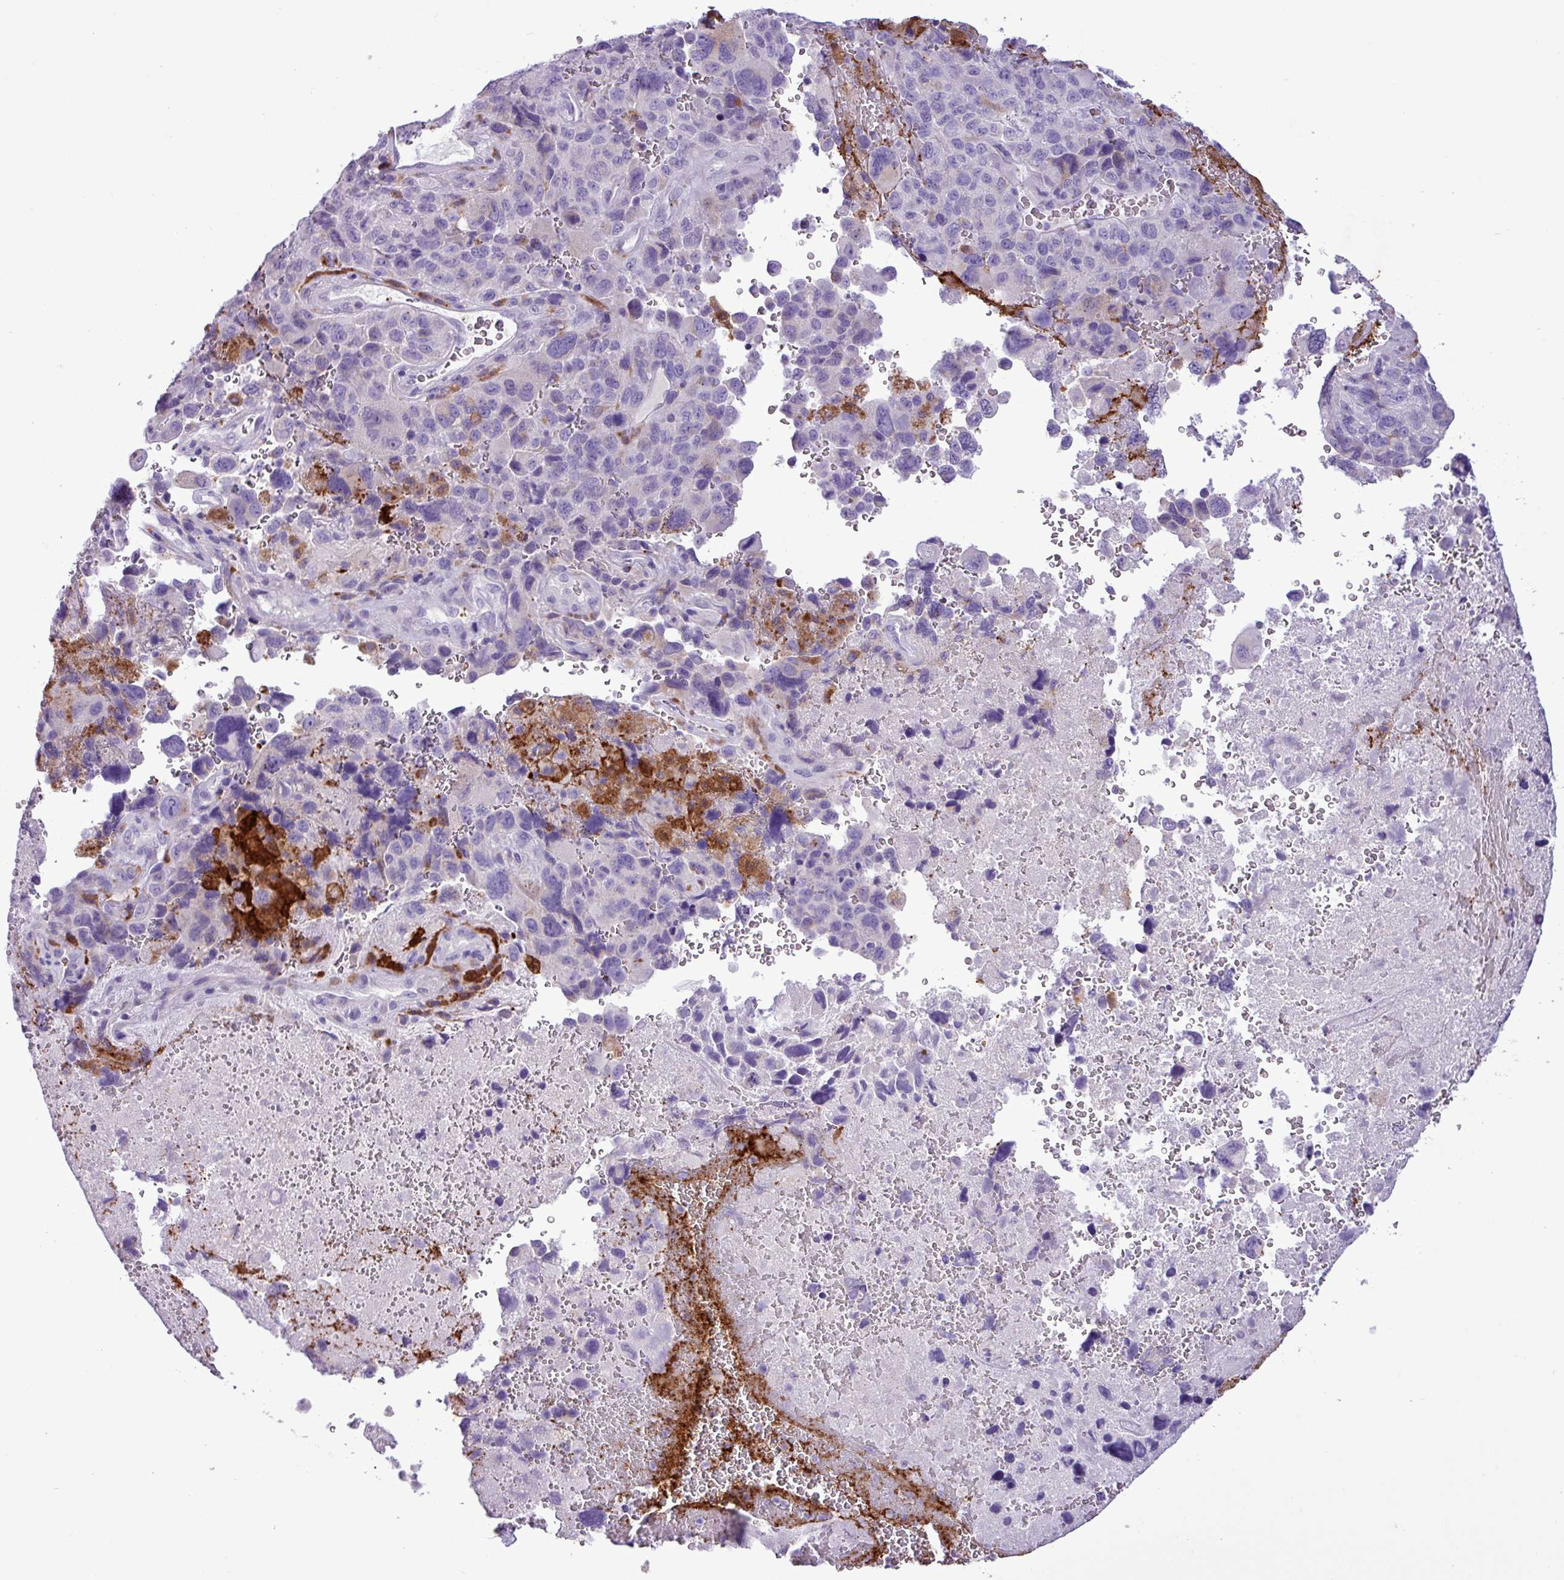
{"staining": {"intensity": "moderate", "quantity": "25%-75%", "location": "cytoplasmic/membranous"}, "tissue": "lung cancer", "cell_type": "Tumor cells", "image_type": "cancer", "snomed": [{"axis": "morphology", "description": "Adenocarcinoma, NOS"}, {"axis": "topography", "description": "Lung"}], "caption": "An immunohistochemistry (IHC) histopathology image of tumor tissue is shown. Protein staining in brown labels moderate cytoplasmic/membranous positivity in lung adenocarcinoma within tumor cells. The protein is stained brown, and the nuclei are stained in blue (DAB IHC with brightfield microscopy, high magnification).", "gene": "TMEM200C", "patient": {"sex": "male", "age": 67}}